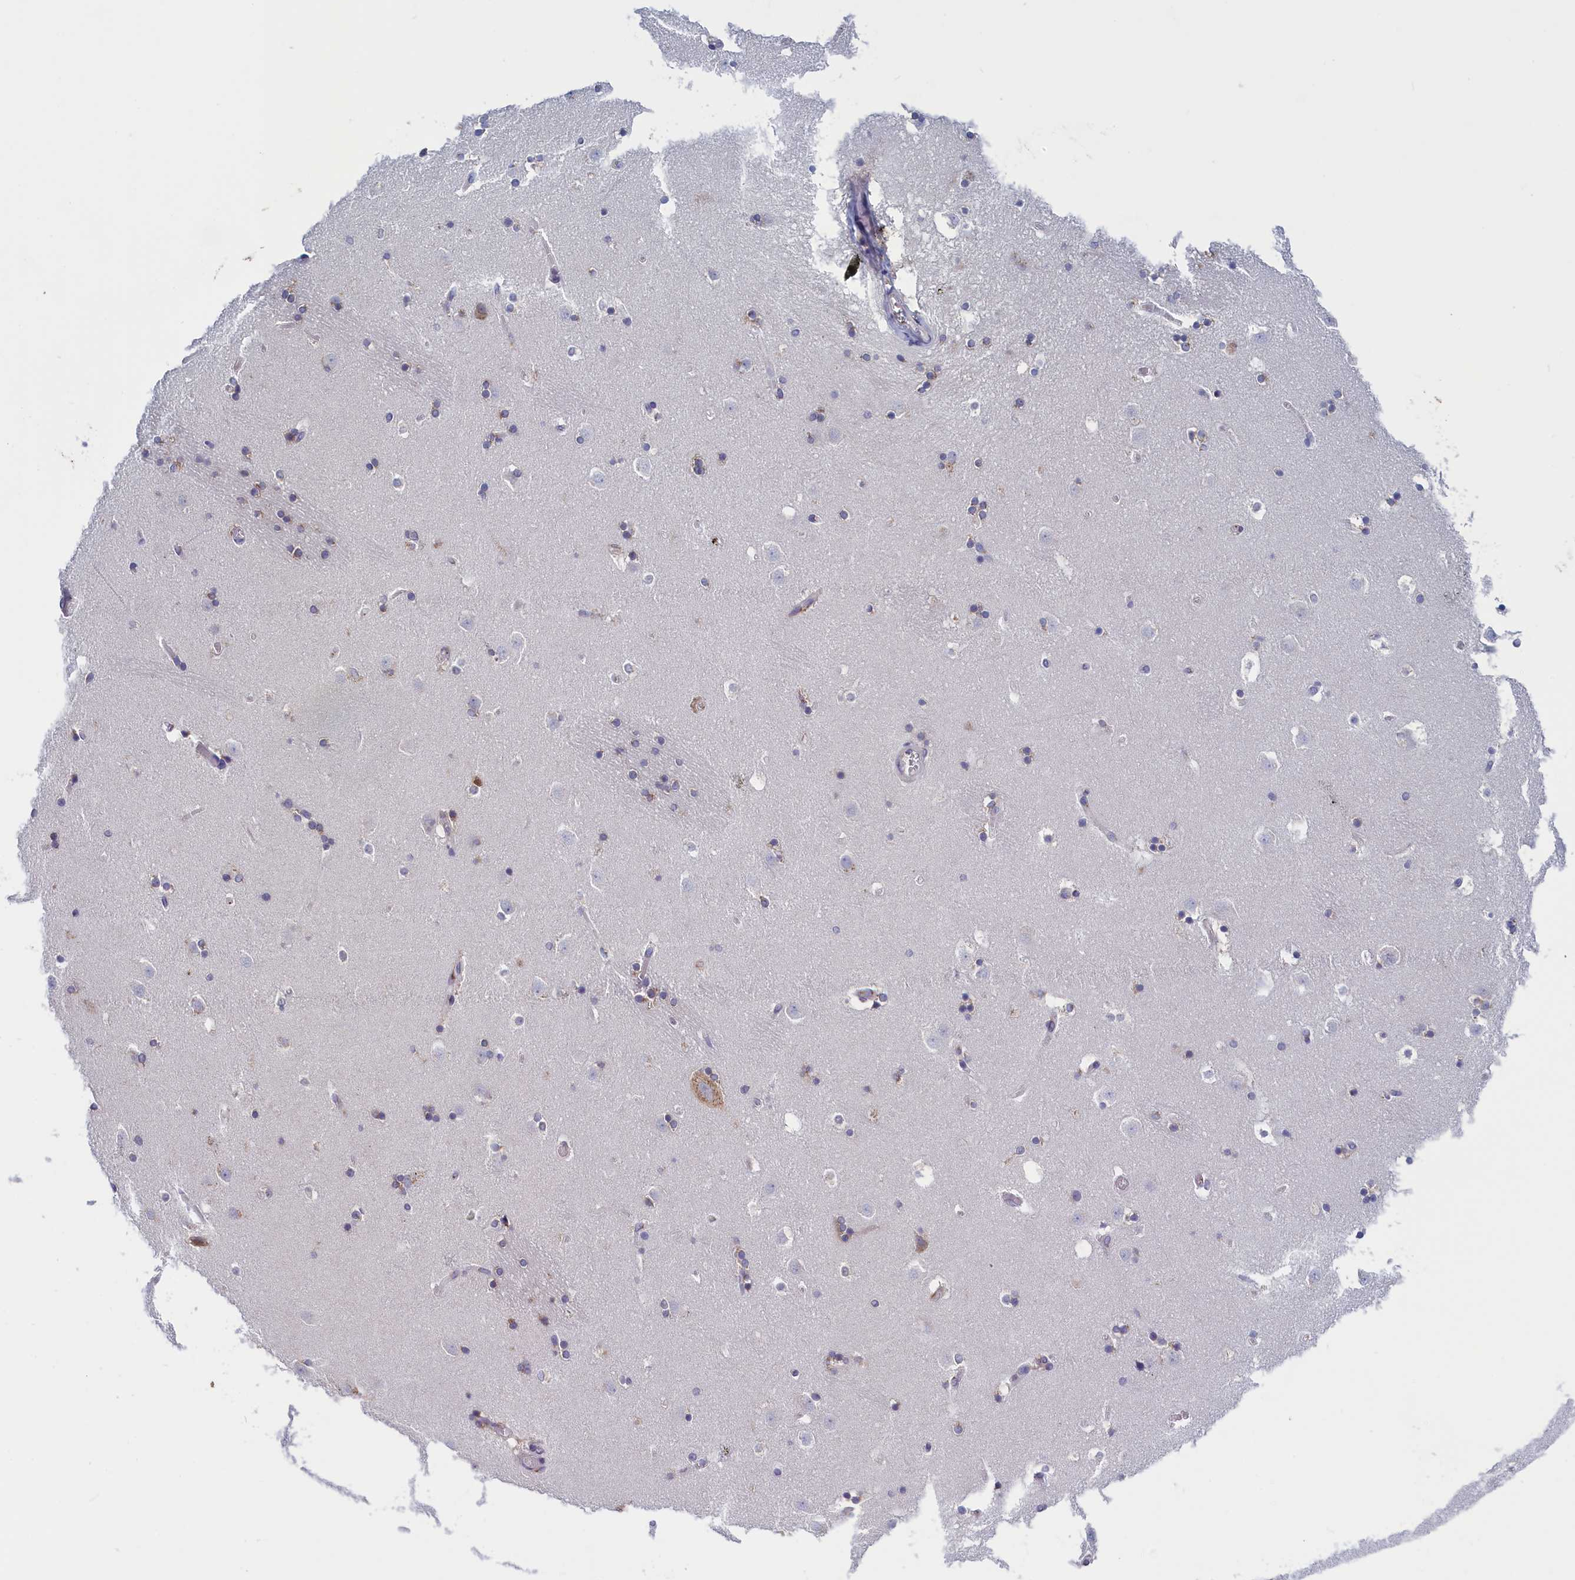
{"staining": {"intensity": "moderate", "quantity": "<25%", "location": "cytoplasmic/membranous"}, "tissue": "caudate", "cell_type": "Glial cells", "image_type": "normal", "snomed": [{"axis": "morphology", "description": "Normal tissue, NOS"}, {"axis": "topography", "description": "Lateral ventricle wall"}], "caption": "This micrograph shows IHC staining of unremarkable human caudate, with low moderate cytoplasmic/membranous positivity in approximately <25% of glial cells.", "gene": "CCDC68", "patient": {"sex": "male", "age": 45}}